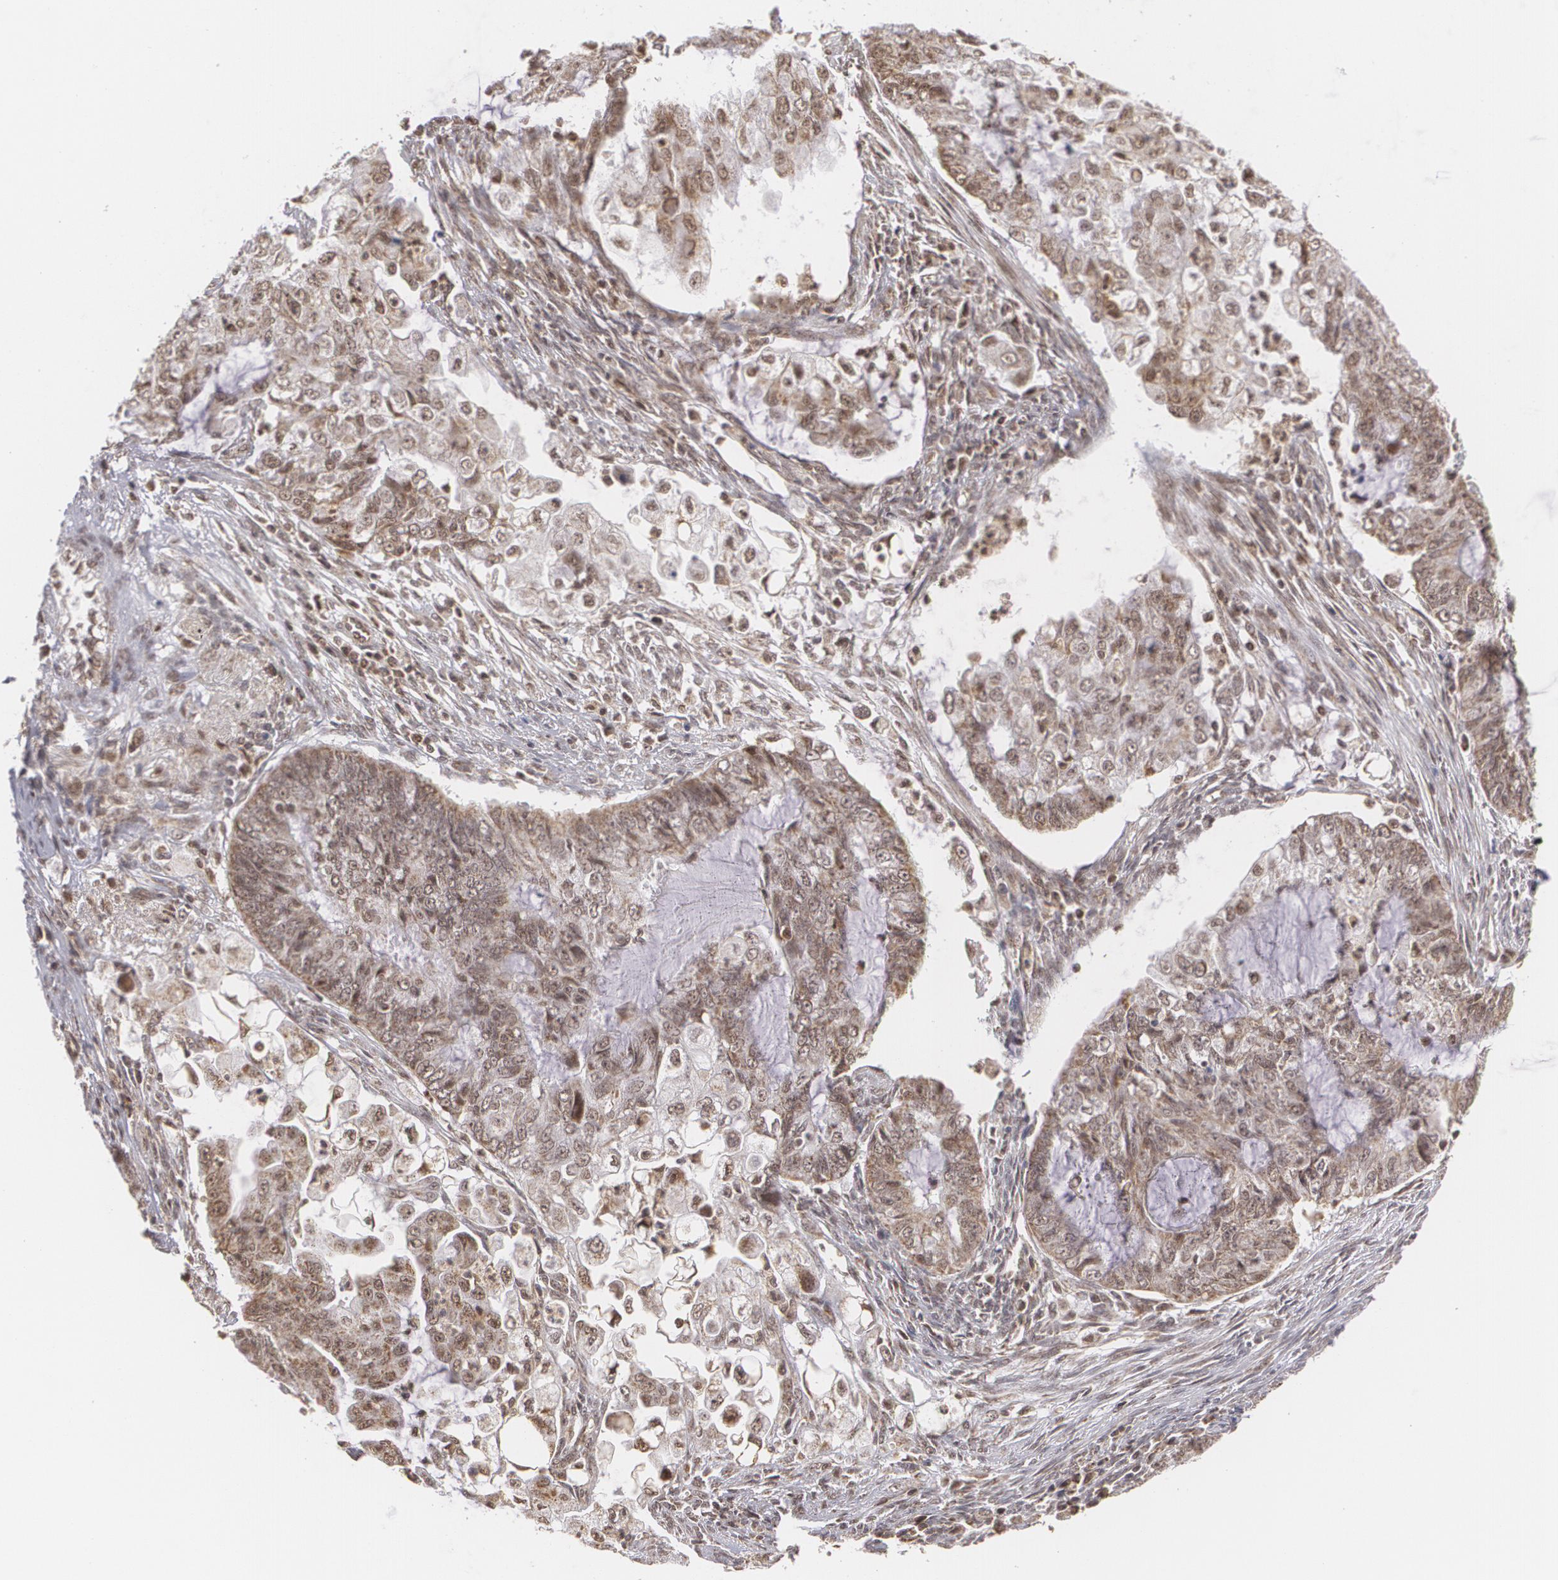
{"staining": {"intensity": "weak", "quantity": "25%-75%", "location": "nuclear"}, "tissue": "endometrial cancer", "cell_type": "Tumor cells", "image_type": "cancer", "snomed": [{"axis": "morphology", "description": "Adenocarcinoma, NOS"}, {"axis": "topography", "description": "Endometrium"}], "caption": "Immunohistochemical staining of human endometrial cancer (adenocarcinoma) exhibits weak nuclear protein staining in approximately 25%-75% of tumor cells. The protein of interest is stained brown, and the nuclei are stained in blue (DAB IHC with brightfield microscopy, high magnification).", "gene": "MXD1", "patient": {"sex": "female", "age": 75}}